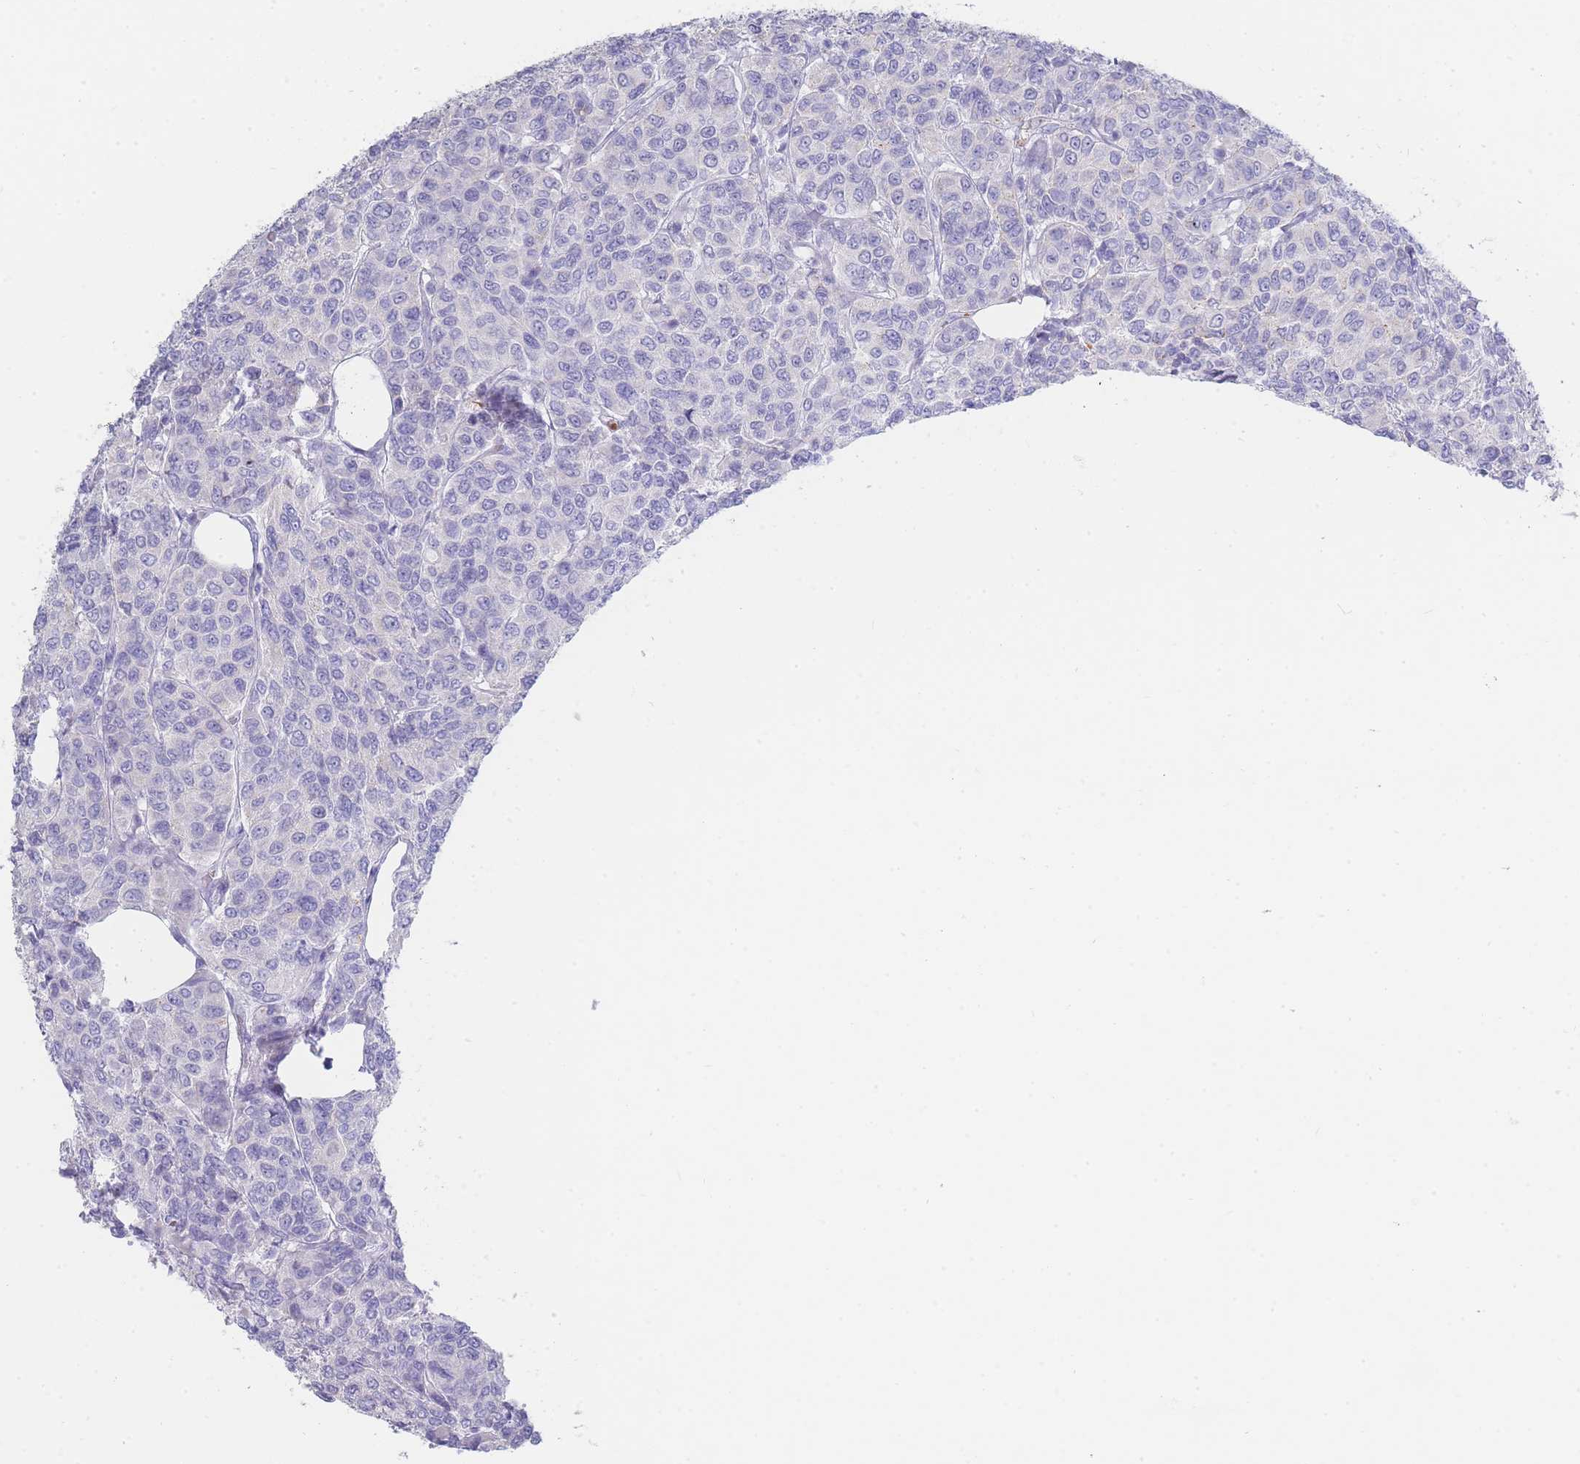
{"staining": {"intensity": "negative", "quantity": "none", "location": "none"}, "tissue": "breast cancer", "cell_type": "Tumor cells", "image_type": "cancer", "snomed": [{"axis": "morphology", "description": "Duct carcinoma"}, {"axis": "topography", "description": "Breast"}], "caption": "Immunohistochemistry (IHC) histopathology image of neoplastic tissue: invasive ductal carcinoma (breast) stained with DAB exhibits no significant protein positivity in tumor cells.", "gene": "HBG2", "patient": {"sex": "female", "age": 55}}